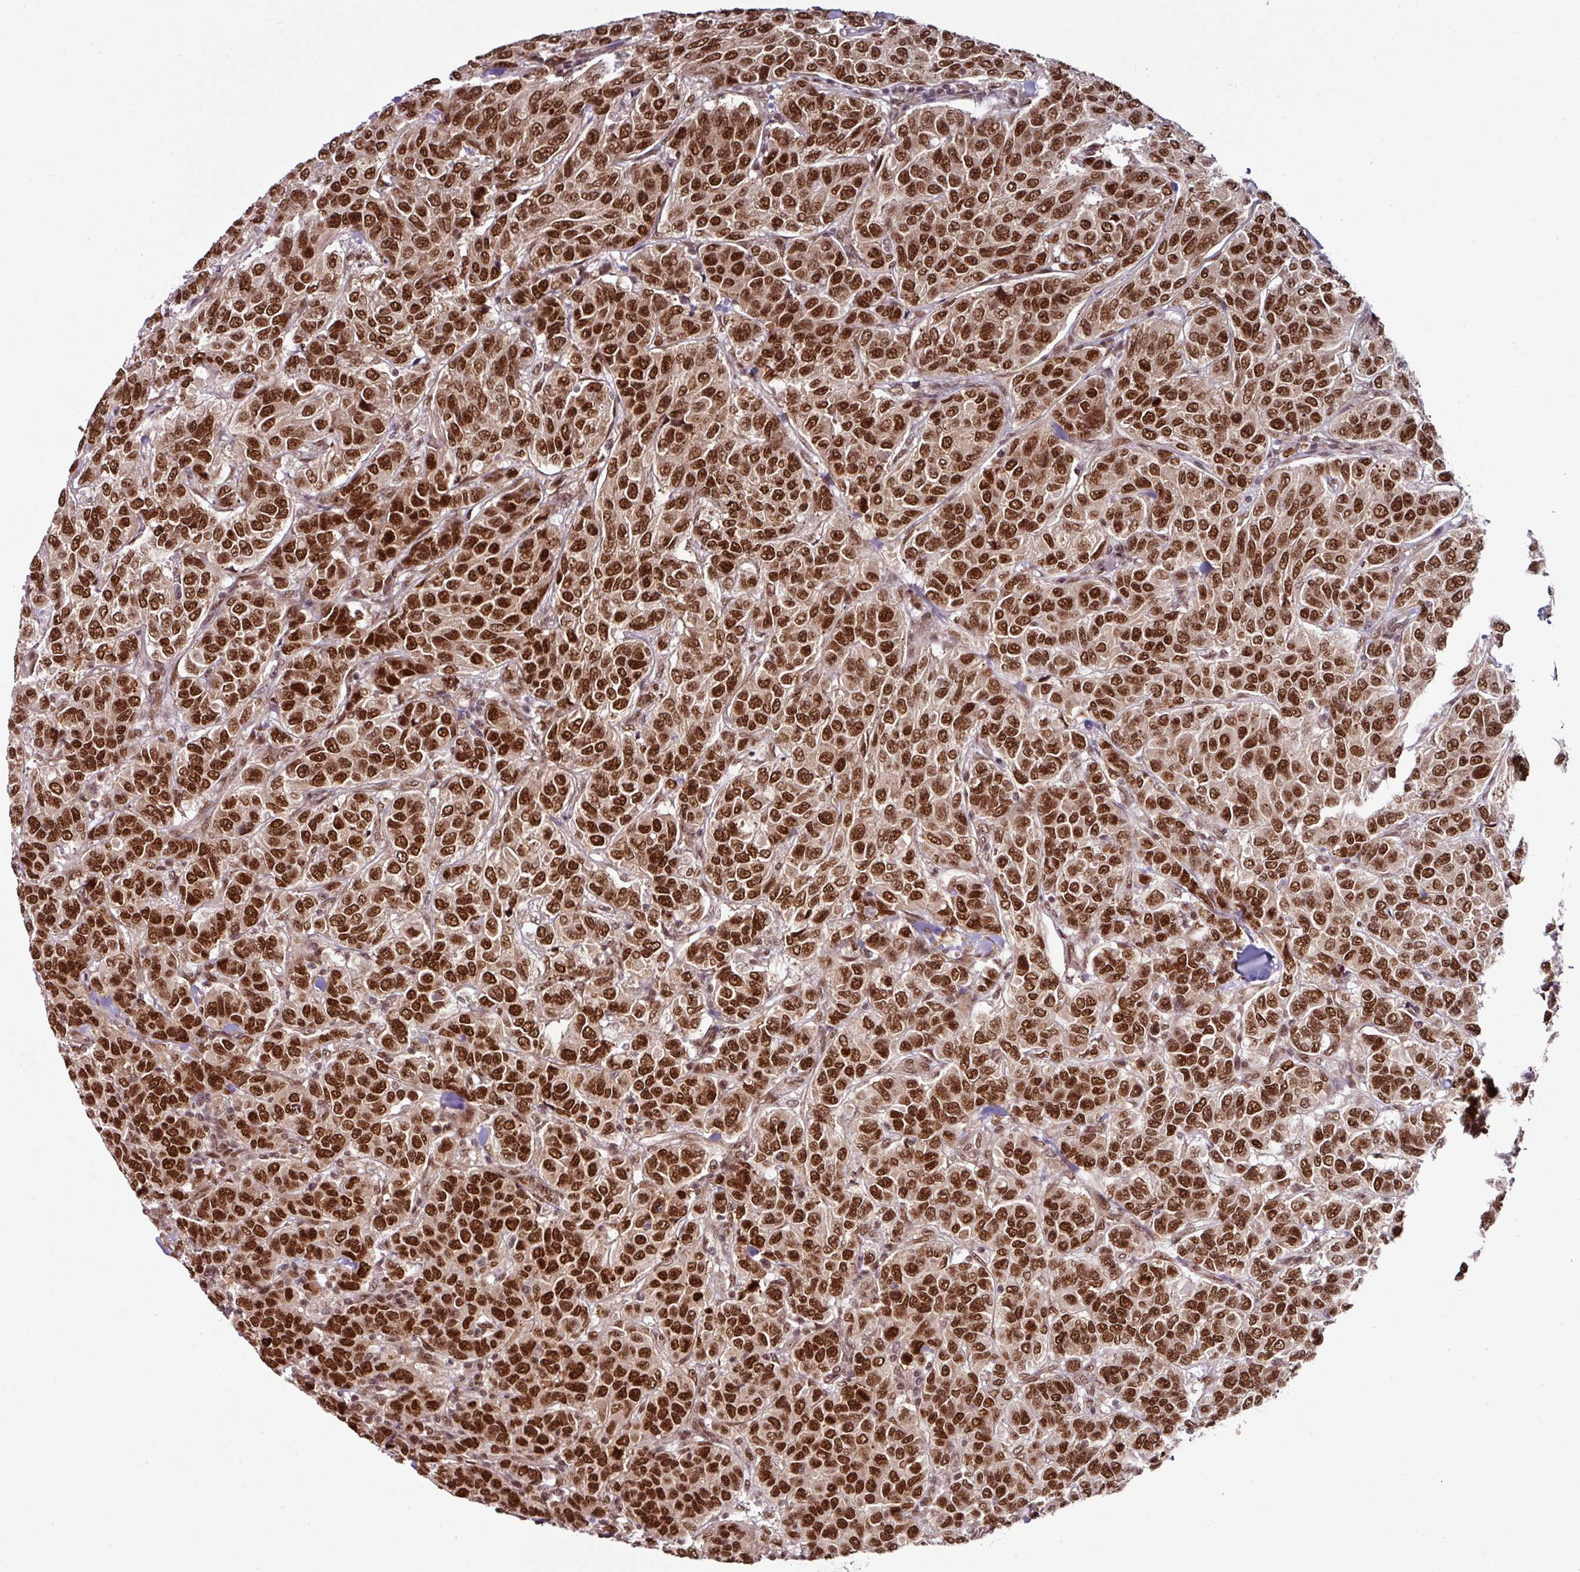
{"staining": {"intensity": "strong", "quantity": ">75%", "location": "nuclear"}, "tissue": "breast cancer", "cell_type": "Tumor cells", "image_type": "cancer", "snomed": [{"axis": "morphology", "description": "Duct carcinoma"}, {"axis": "topography", "description": "Breast"}], "caption": "This photomicrograph reveals breast intraductal carcinoma stained with immunohistochemistry (IHC) to label a protein in brown. The nuclear of tumor cells show strong positivity for the protein. Nuclei are counter-stained blue.", "gene": "MORF4L2", "patient": {"sex": "female", "age": 55}}